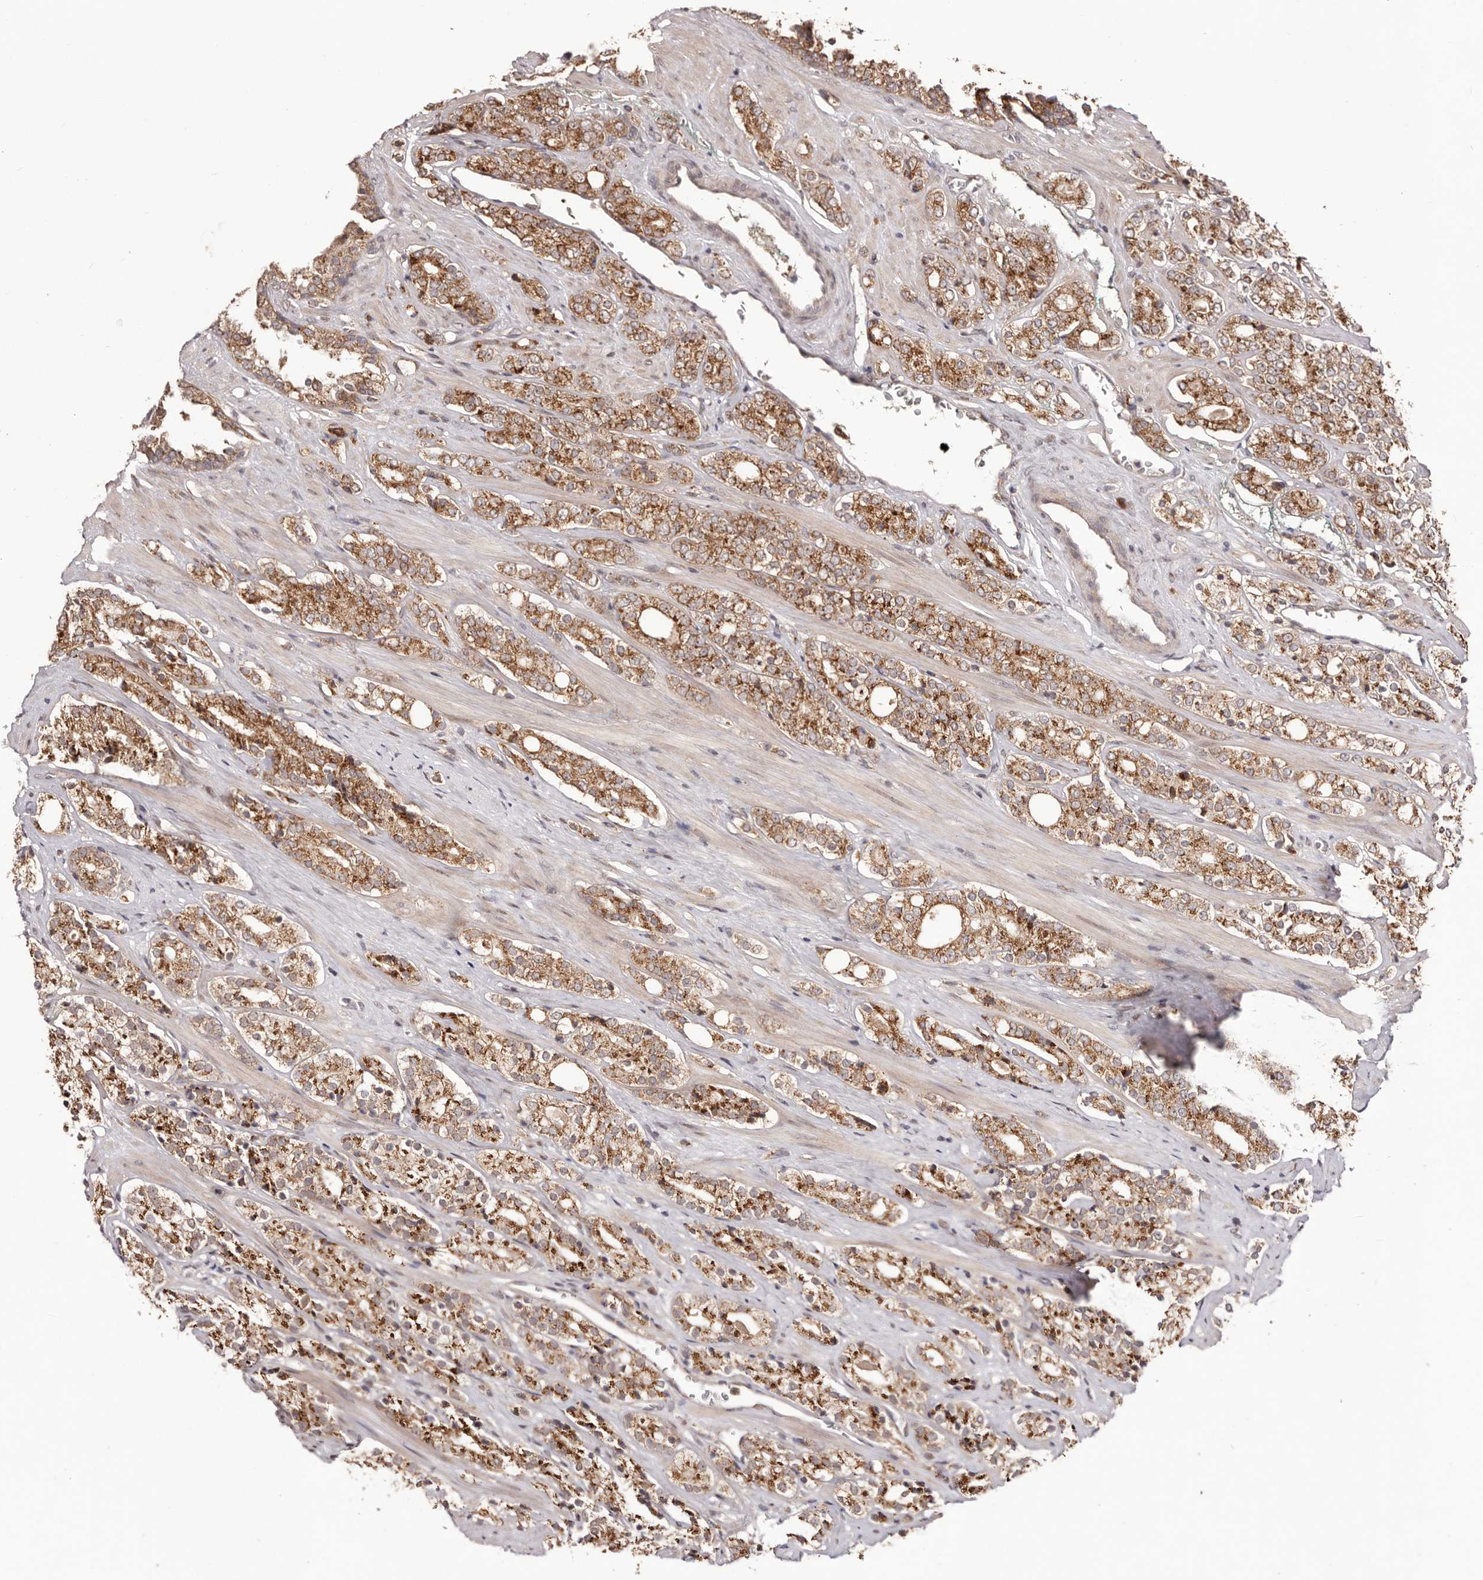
{"staining": {"intensity": "moderate", "quantity": ">75%", "location": "cytoplasmic/membranous"}, "tissue": "prostate cancer", "cell_type": "Tumor cells", "image_type": "cancer", "snomed": [{"axis": "morphology", "description": "Adenocarcinoma, High grade"}, {"axis": "topography", "description": "Prostate"}], "caption": "Protein expression analysis of human prostate cancer (adenocarcinoma (high-grade)) reveals moderate cytoplasmic/membranous positivity in about >75% of tumor cells.", "gene": "EGR3", "patient": {"sex": "male", "age": 71}}